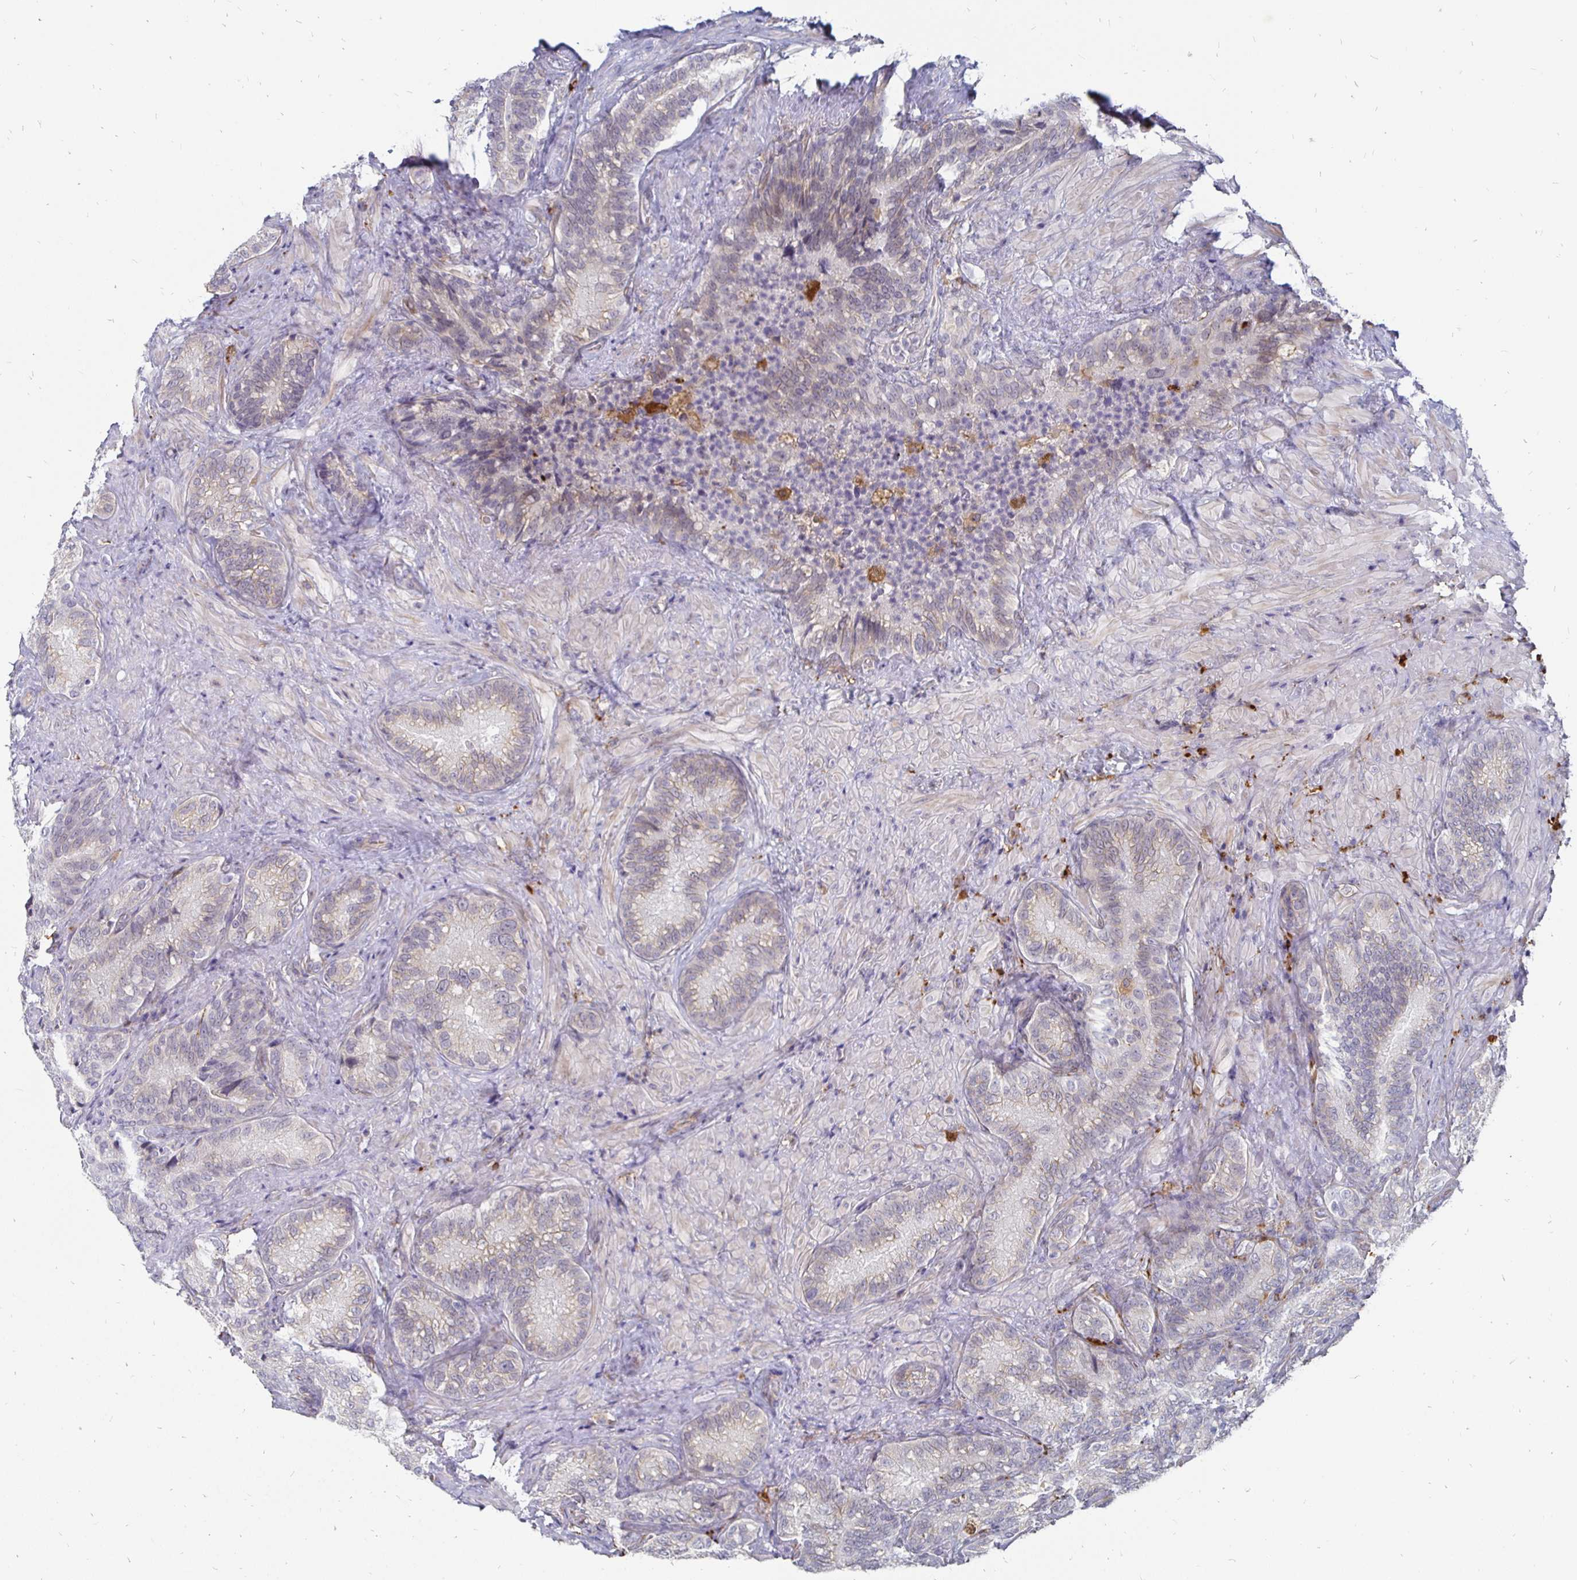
{"staining": {"intensity": "weak", "quantity": "<25%", "location": "cytoplasmic/membranous"}, "tissue": "seminal vesicle", "cell_type": "Glandular cells", "image_type": "normal", "snomed": [{"axis": "morphology", "description": "Normal tissue, NOS"}, {"axis": "topography", "description": "Seminal veicle"}], "caption": "IHC micrograph of unremarkable seminal vesicle stained for a protein (brown), which shows no expression in glandular cells. (DAB IHC, high magnification).", "gene": "CCDC85A", "patient": {"sex": "male", "age": 68}}